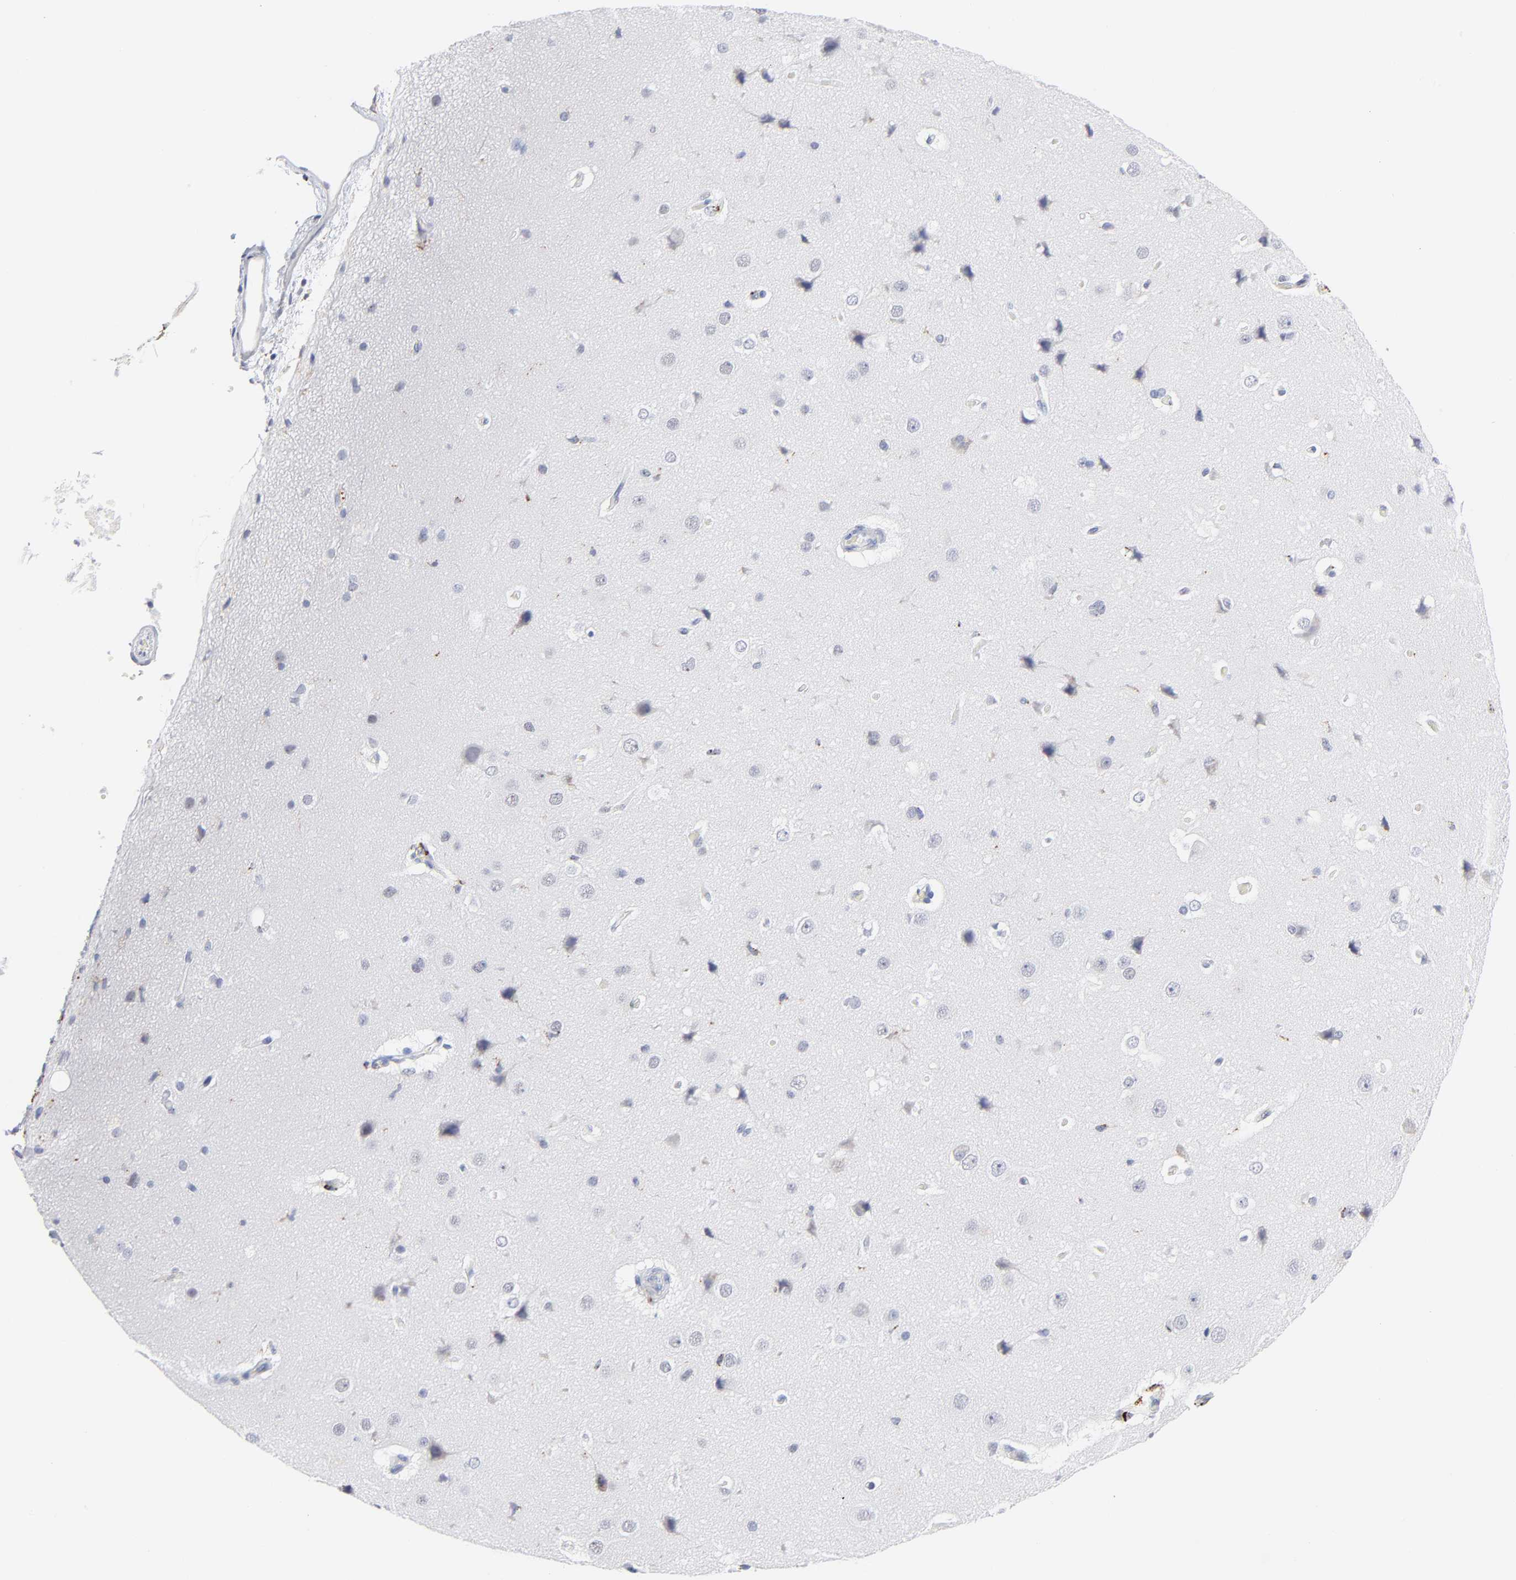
{"staining": {"intensity": "negative", "quantity": "none", "location": "none"}, "tissue": "cerebral cortex", "cell_type": "Endothelial cells", "image_type": "normal", "snomed": [{"axis": "morphology", "description": "Normal tissue, NOS"}, {"axis": "topography", "description": "Cerebral cortex"}], "caption": "Immunohistochemistry (IHC) image of normal human cerebral cortex stained for a protein (brown), which displays no staining in endothelial cells.", "gene": "LTBP2", "patient": {"sex": "female", "age": 45}}